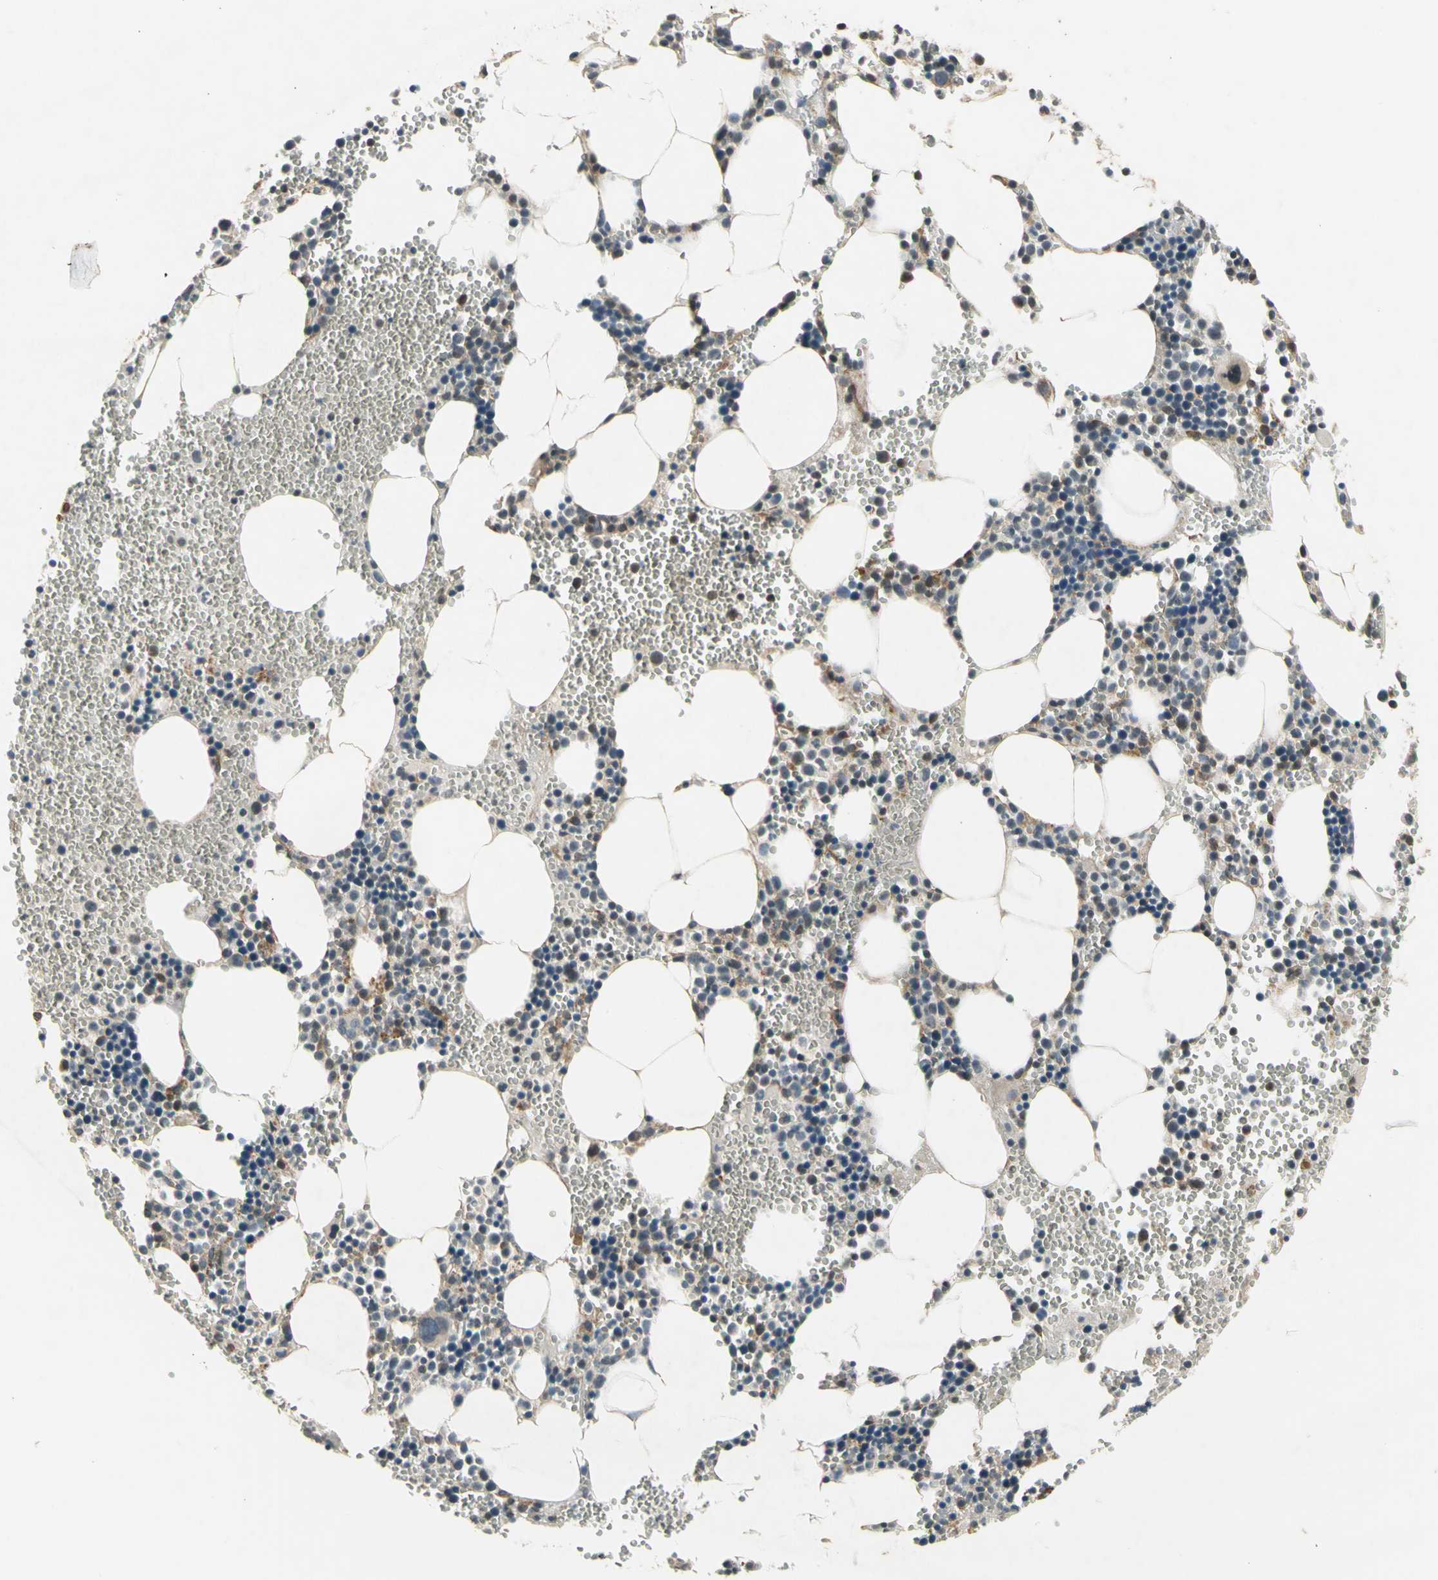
{"staining": {"intensity": "moderate", "quantity": "25%-75%", "location": "cytoplasmic/membranous"}, "tissue": "bone marrow", "cell_type": "Hematopoietic cells", "image_type": "normal", "snomed": [{"axis": "morphology", "description": "Normal tissue, NOS"}, {"axis": "morphology", "description": "Inflammation, NOS"}, {"axis": "topography", "description": "Bone marrow"}], "caption": "Hematopoietic cells exhibit medium levels of moderate cytoplasmic/membranous staining in about 25%-75% of cells in benign bone marrow.", "gene": "EFNB2", "patient": {"sex": "male", "age": 42}}